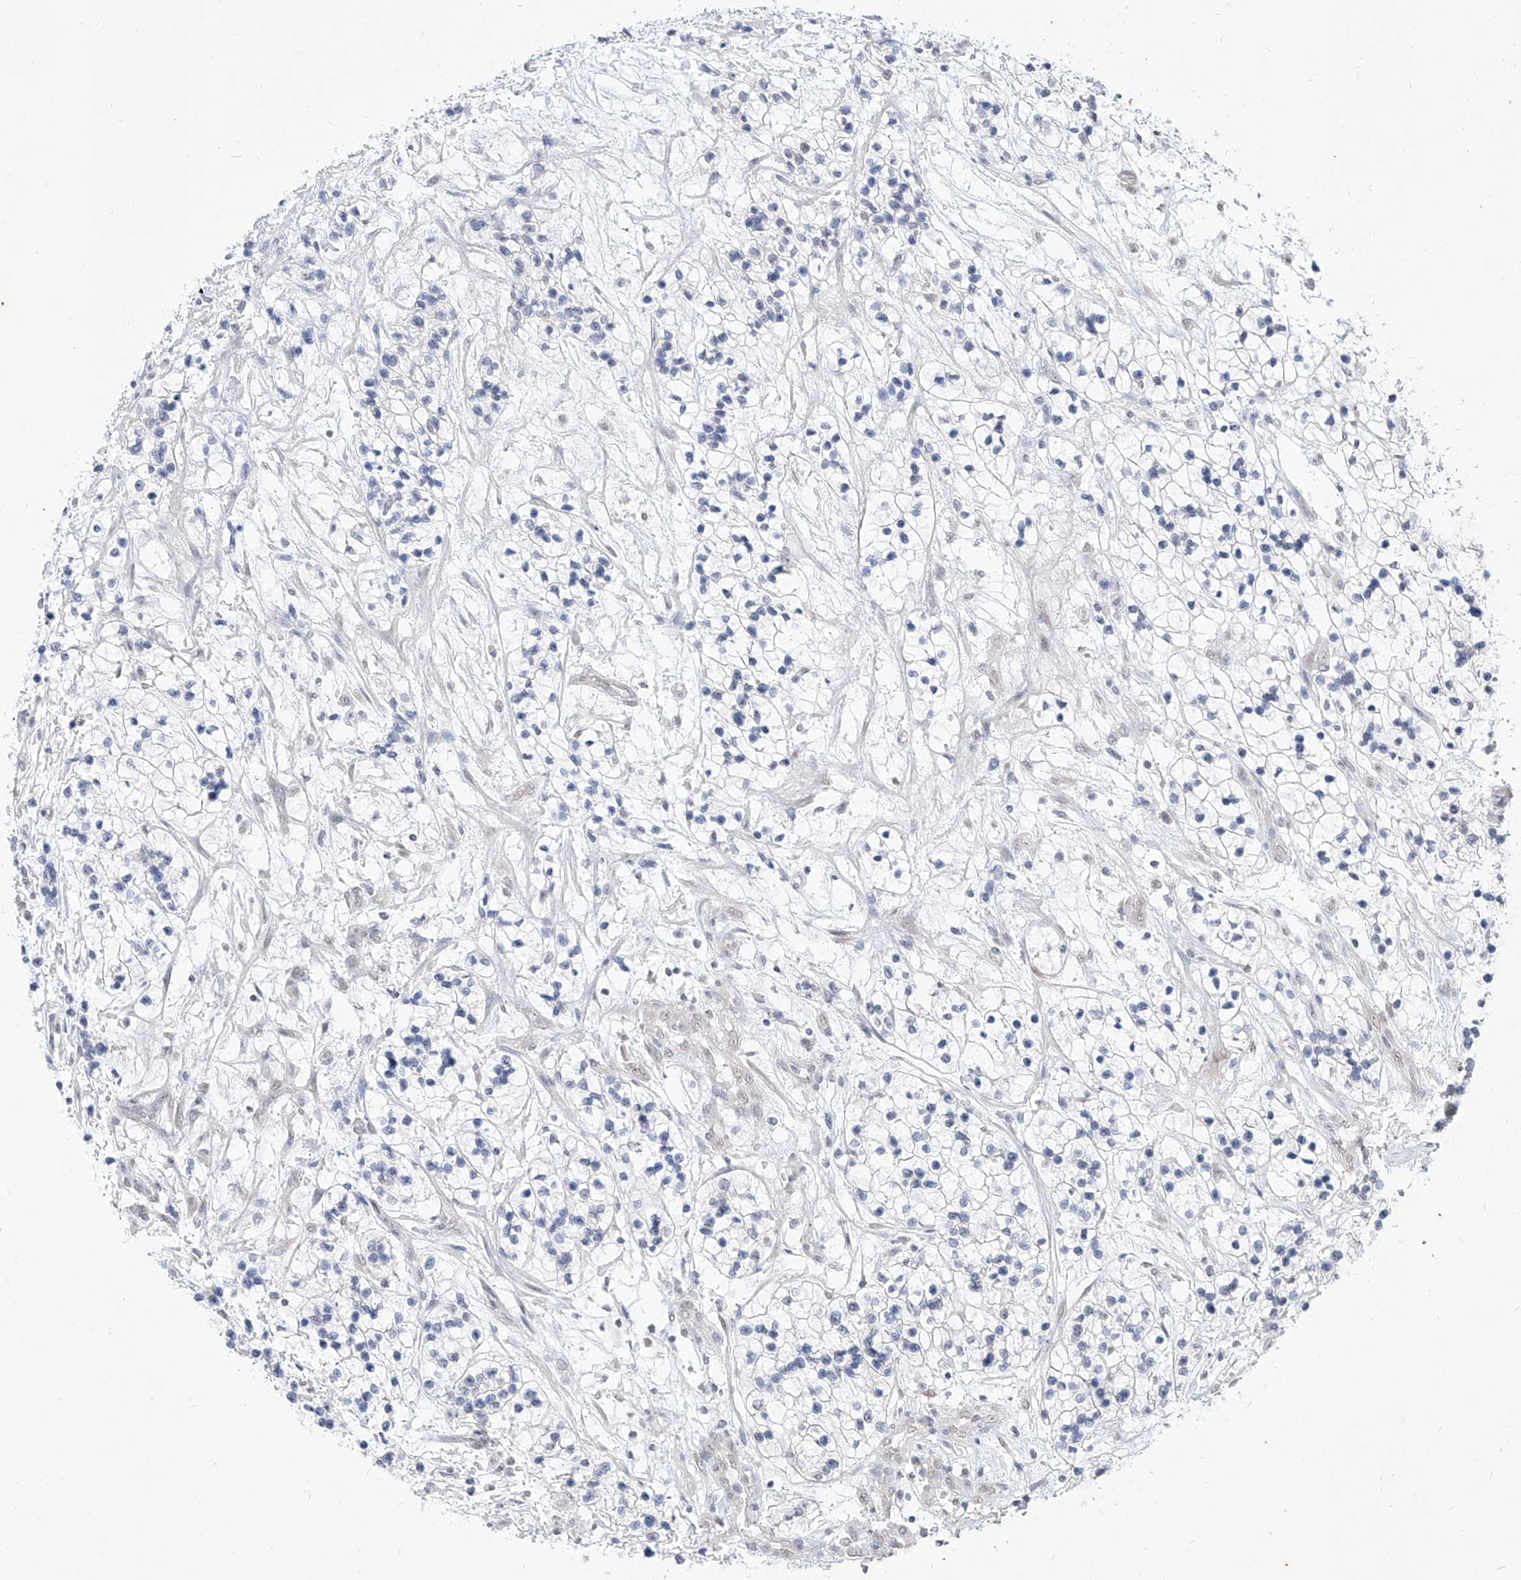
{"staining": {"intensity": "negative", "quantity": "none", "location": "none"}, "tissue": "renal cancer", "cell_type": "Tumor cells", "image_type": "cancer", "snomed": [{"axis": "morphology", "description": "Adenocarcinoma, NOS"}, {"axis": "topography", "description": "Kidney"}], "caption": "This is an IHC image of renal cancer (adenocarcinoma). There is no expression in tumor cells.", "gene": "PHF20L1", "patient": {"sex": "female", "age": 57}}